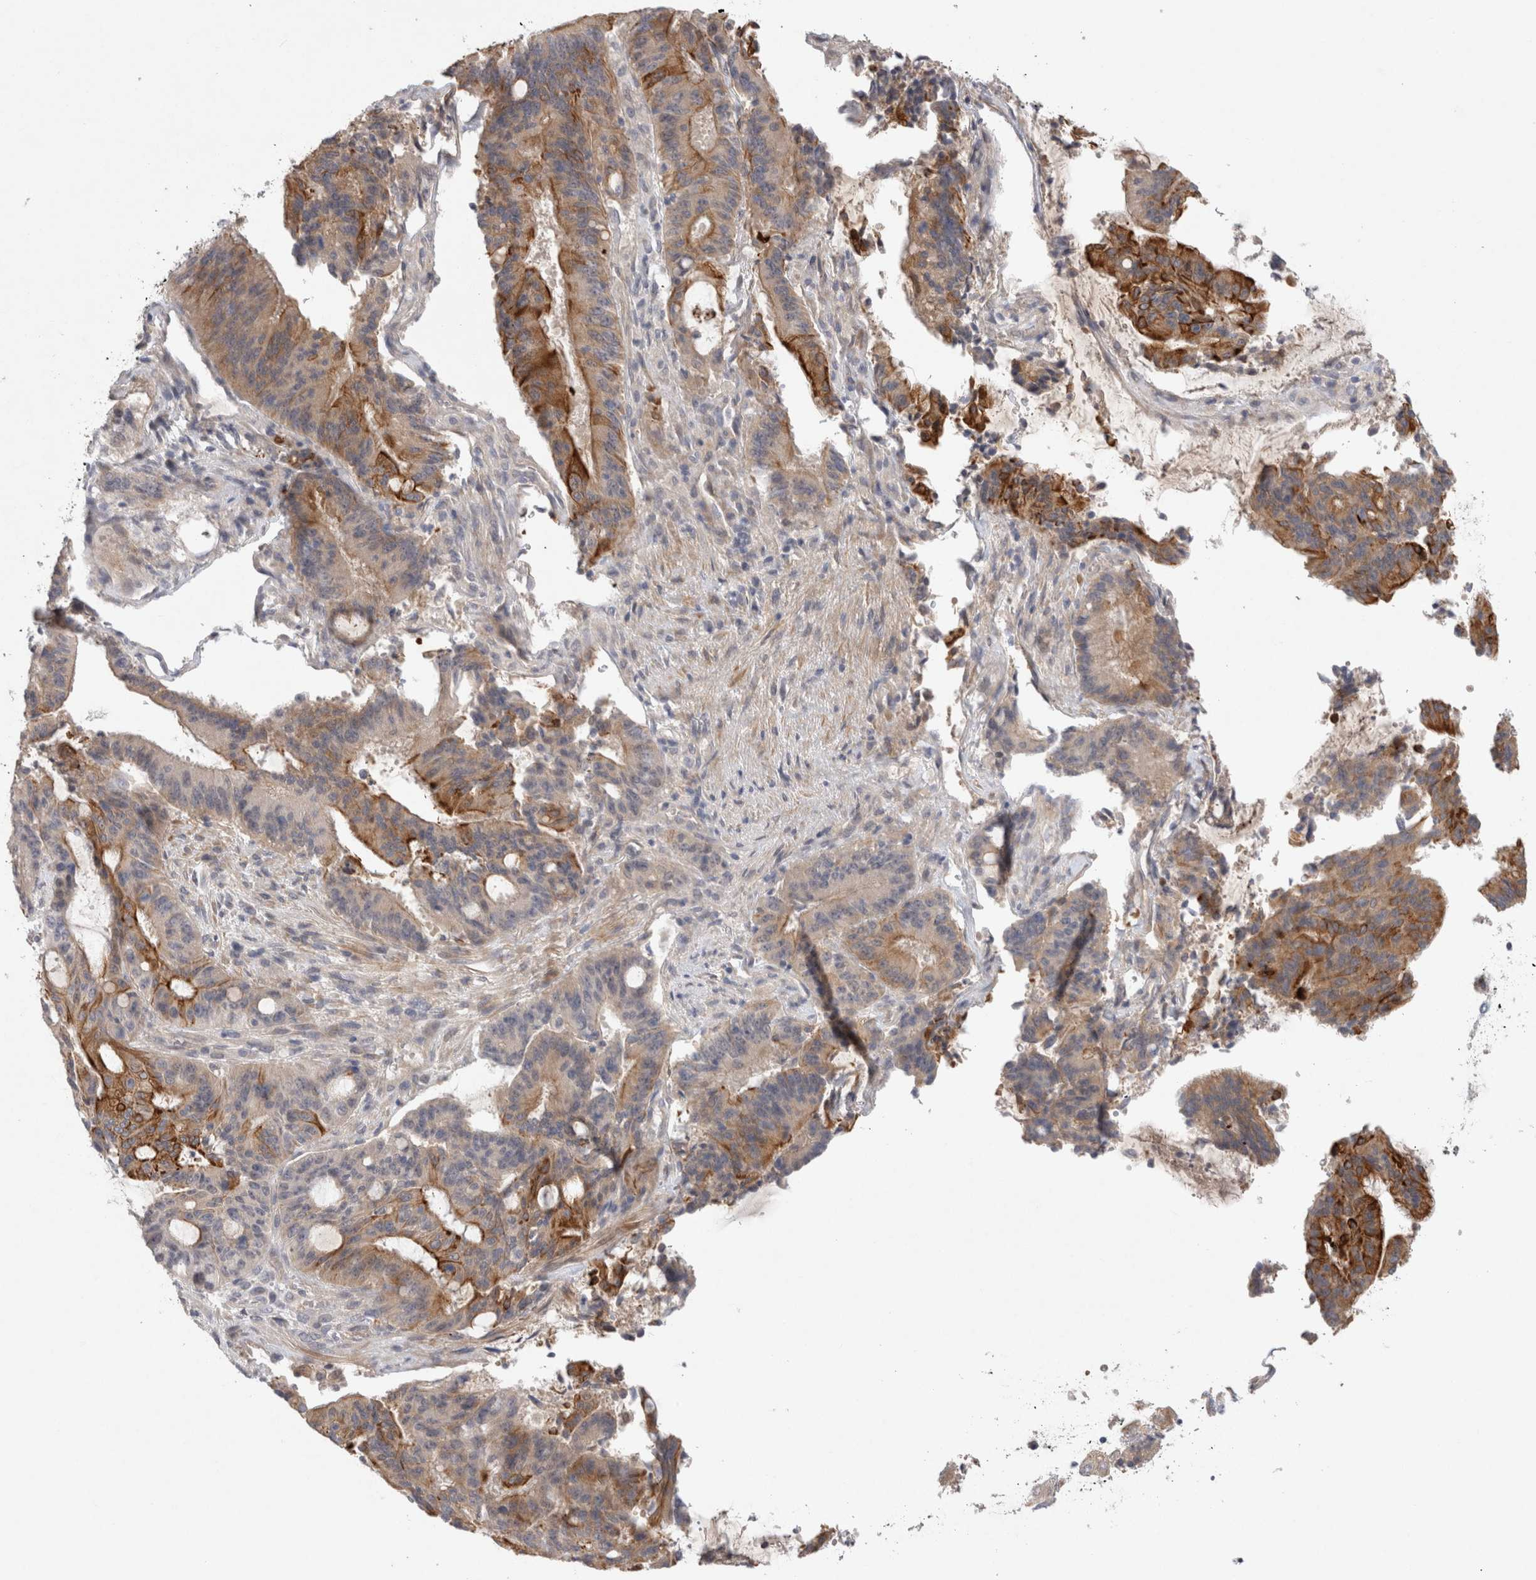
{"staining": {"intensity": "moderate", "quantity": ">75%", "location": "cytoplasmic/membranous"}, "tissue": "liver cancer", "cell_type": "Tumor cells", "image_type": "cancer", "snomed": [{"axis": "morphology", "description": "Normal tissue, NOS"}, {"axis": "morphology", "description": "Cholangiocarcinoma"}, {"axis": "topography", "description": "Liver"}, {"axis": "topography", "description": "Peripheral nerve tissue"}], "caption": "Moderate cytoplasmic/membranous expression is seen in about >75% of tumor cells in cholangiocarcinoma (liver).", "gene": "BZW2", "patient": {"sex": "female", "age": 73}}